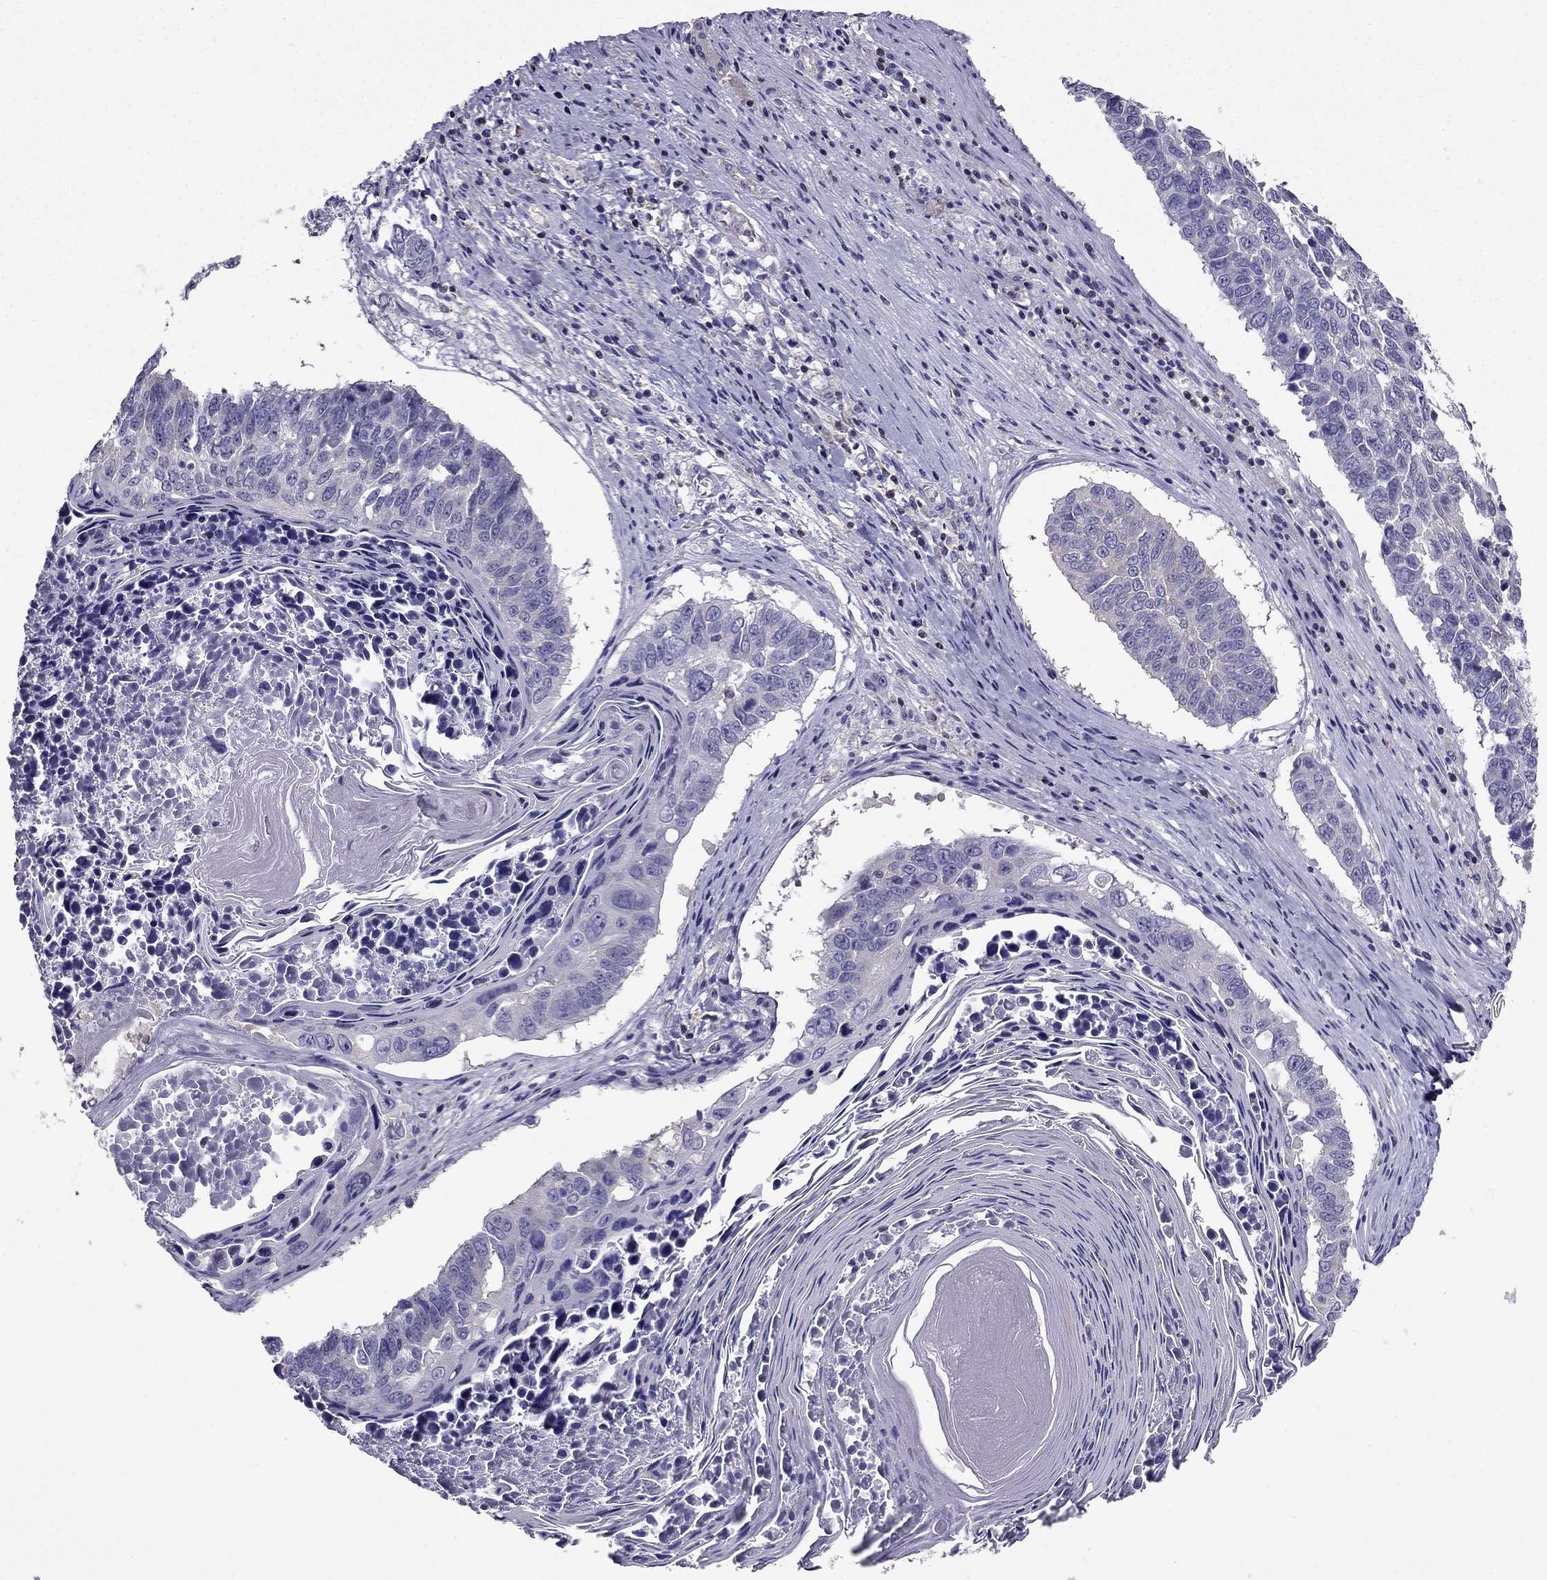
{"staining": {"intensity": "negative", "quantity": "none", "location": "none"}, "tissue": "lung cancer", "cell_type": "Tumor cells", "image_type": "cancer", "snomed": [{"axis": "morphology", "description": "Squamous cell carcinoma, NOS"}, {"axis": "topography", "description": "Lung"}], "caption": "DAB (3,3'-diaminobenzidine) immunohistochemical staining of lung cancer exhibits no significant expression in tumor cells. (Stains: DAB (3,3'-diaminobenzidine) IHC with hematoxylin counter stain, Microscopy: brightfield microscopy at high magnification).", "gene": "AAK1", "patient": {"sex": "male", "age": 73}}